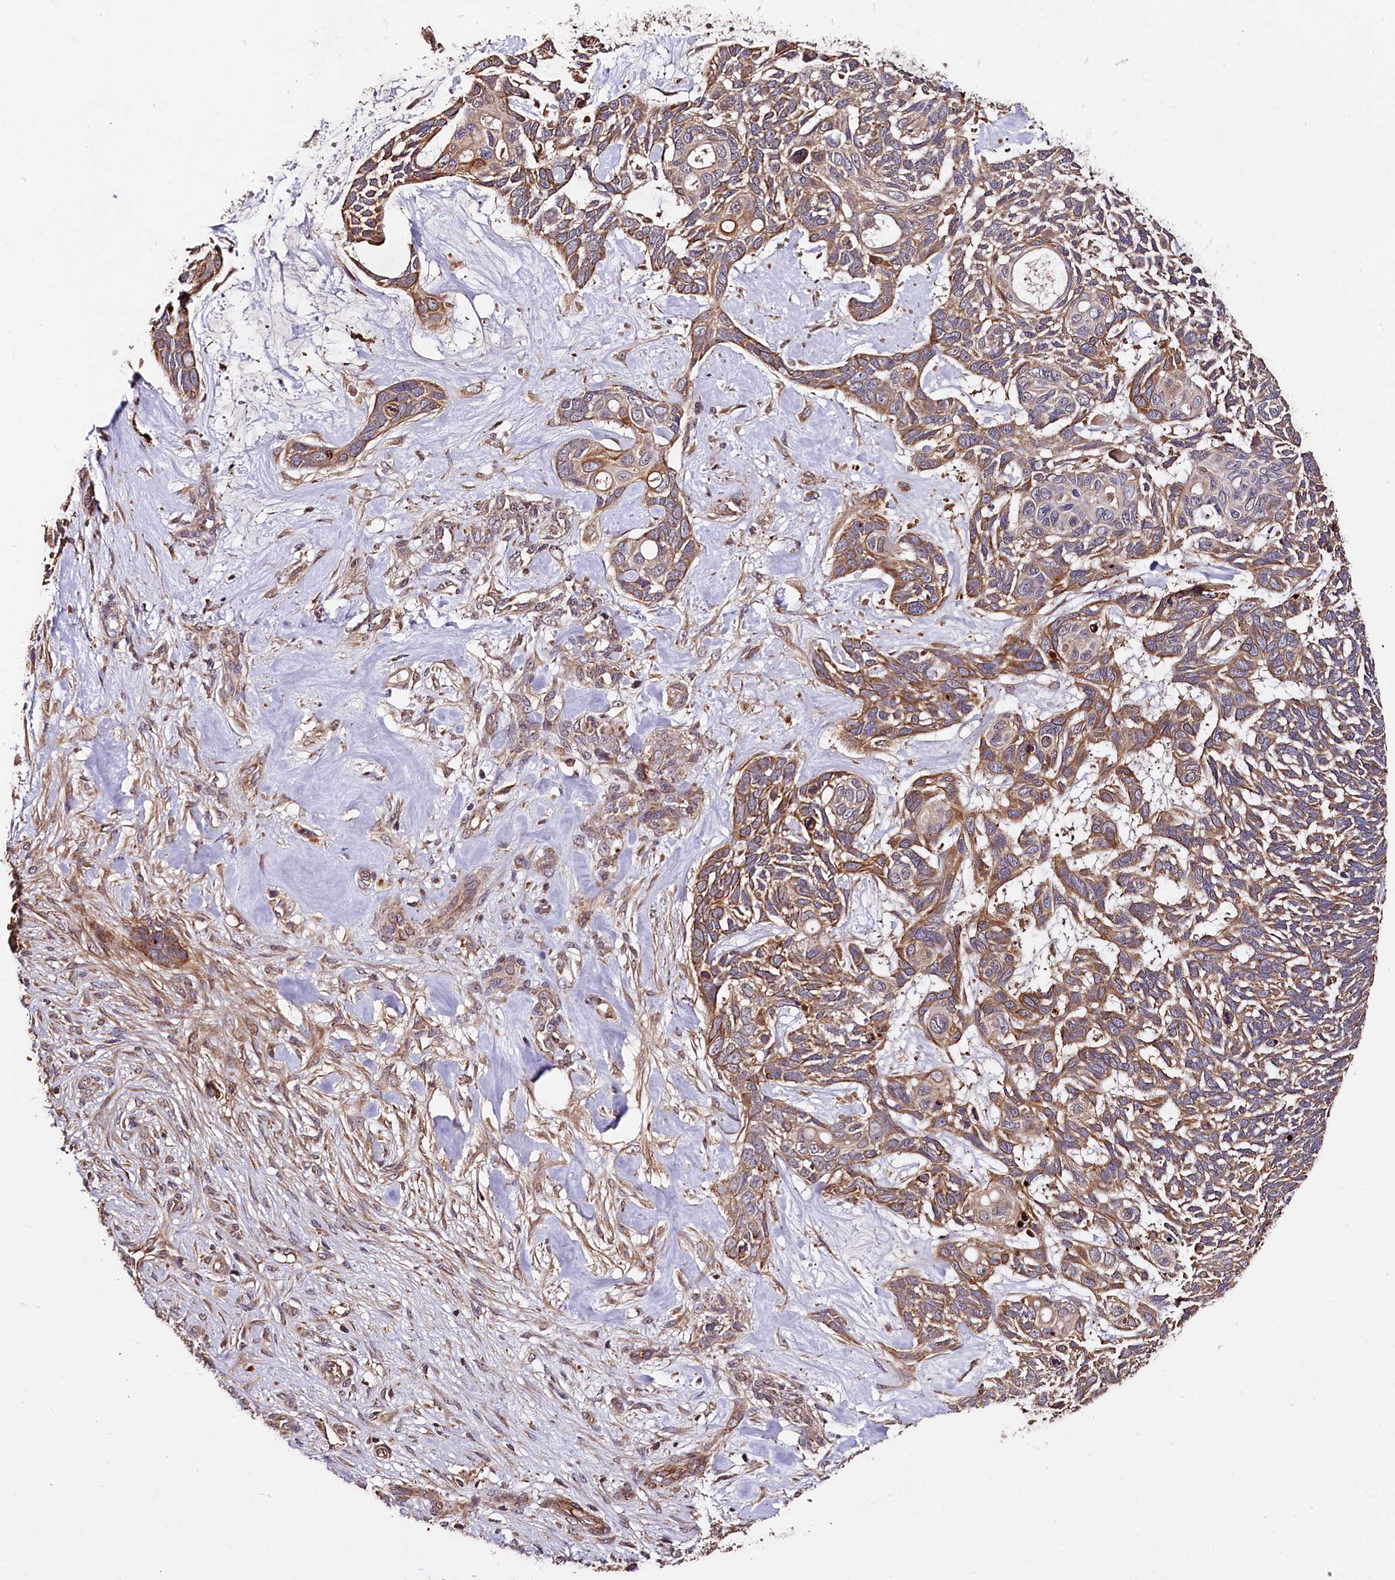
{"staining": {"intensity": "moderate", "quantity": ">75%", "location": "cytoplasmic/membranous"}, "tissue": "skin cancer", "cell_type": "Tumor cells", "image_type": "cancer", "snomed": [{"axis": "morphology", "description": "Basal cell carcinoma"}, {"axis": "topography", "description": "Skin"}], "caption": "A brown stain shows moderate cytoplasmic/membranous positivity of a protein in basal cell carcinoma (skin) tumor cells. (Stains: DAB (3,3'-diaminobenzidine) in brown, nuclei in blue, Microscopy: brightfield microscopy at high magnification).", "gene": "RASSF1", "patient": {"sex": "male", "age": 88}}